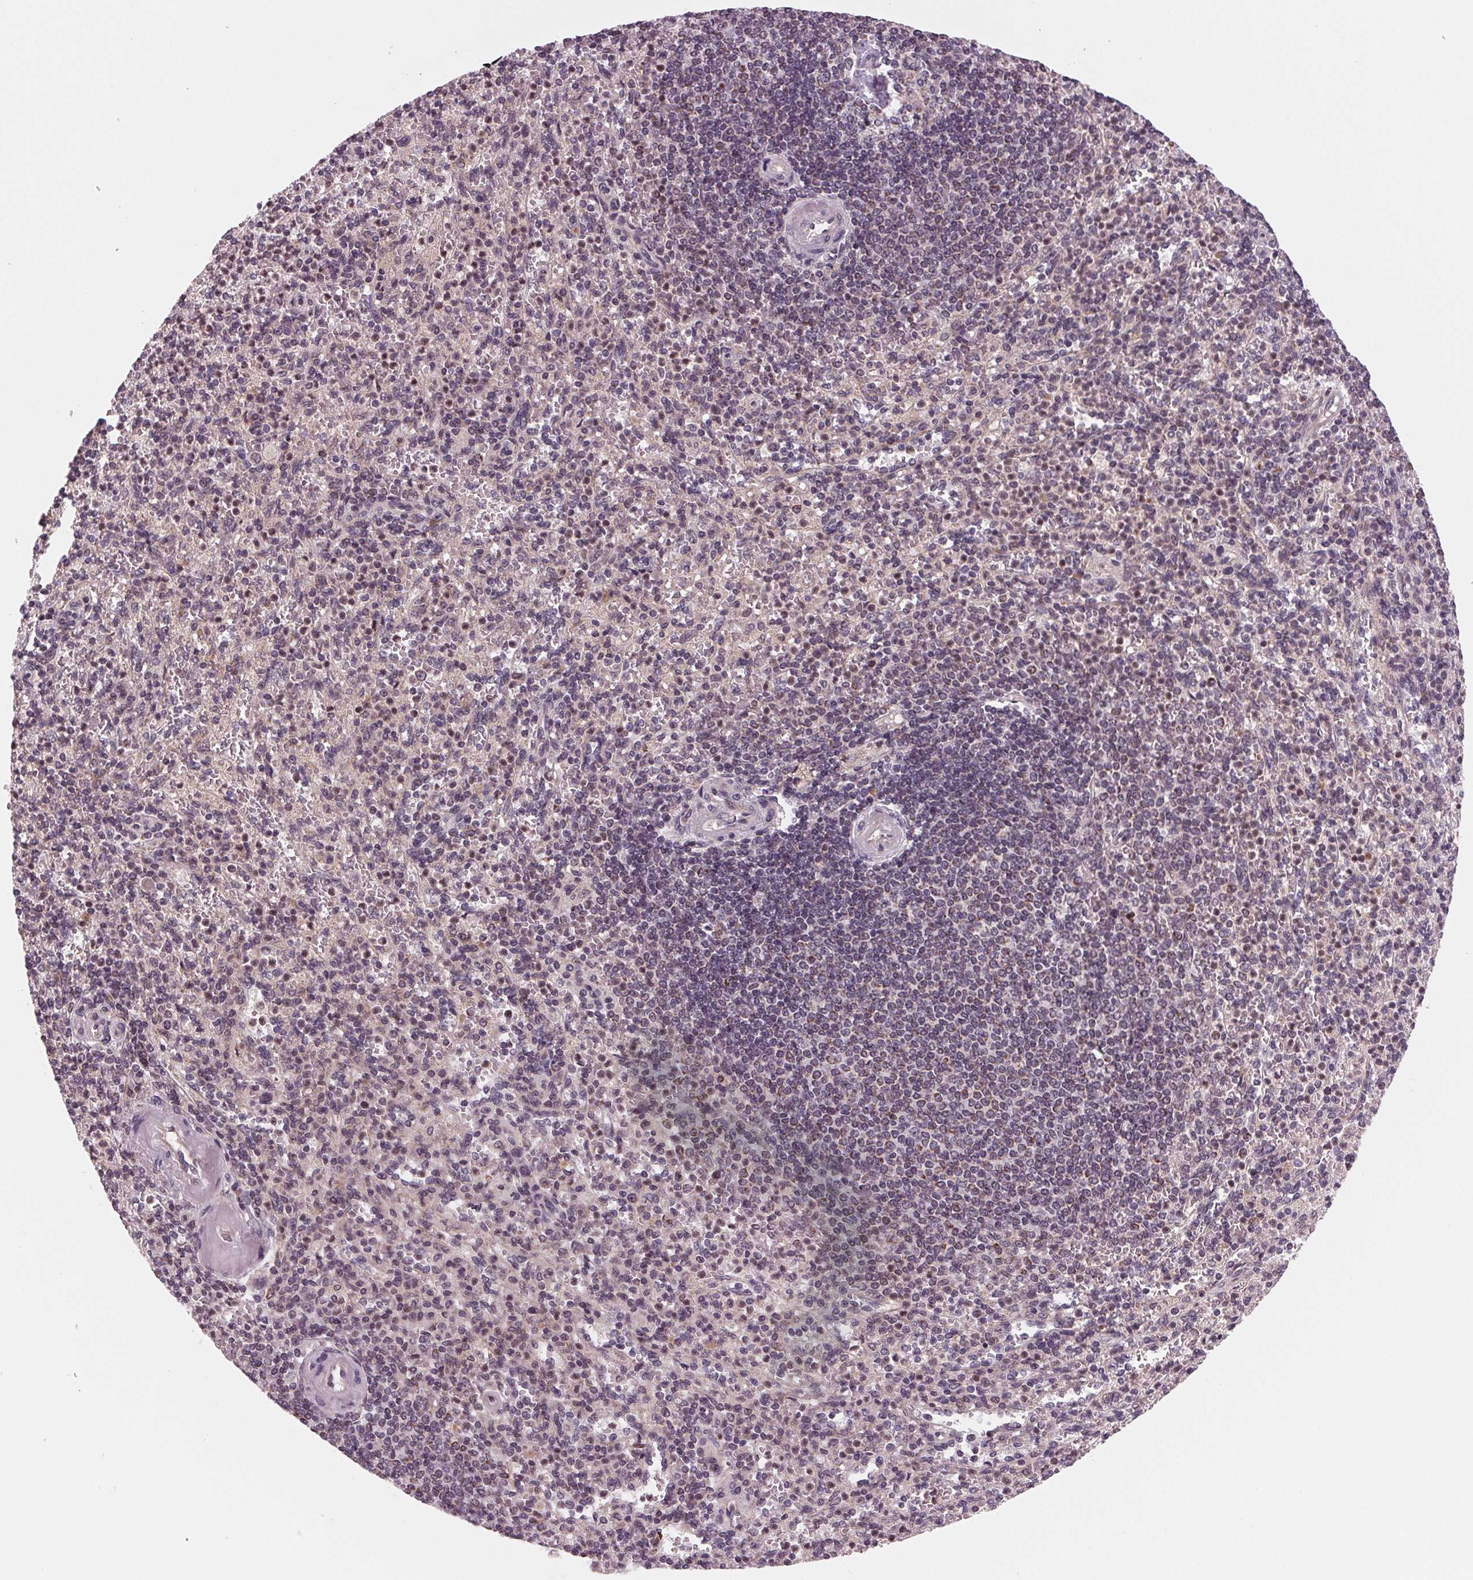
{"staining": {"intensity": "moderate", "quantity": "<25%", "location": "cytoplasmic/membranous"}, "tissue": "spleen", "cell_type": "Cells in red pulp", "image_type": "normal", "snomed": [{"axis": "morphology", "description": "Normal tissue, NOS"}, {"axis": "topography", "description": "Spleen"}], "caption": "Moderate cytoplasmic/membranous positivity is identified in about <25% of cells in red pulp in benign spleen.", "gene": "STAT3", "patient": {"sex": "female", "age": 74}}